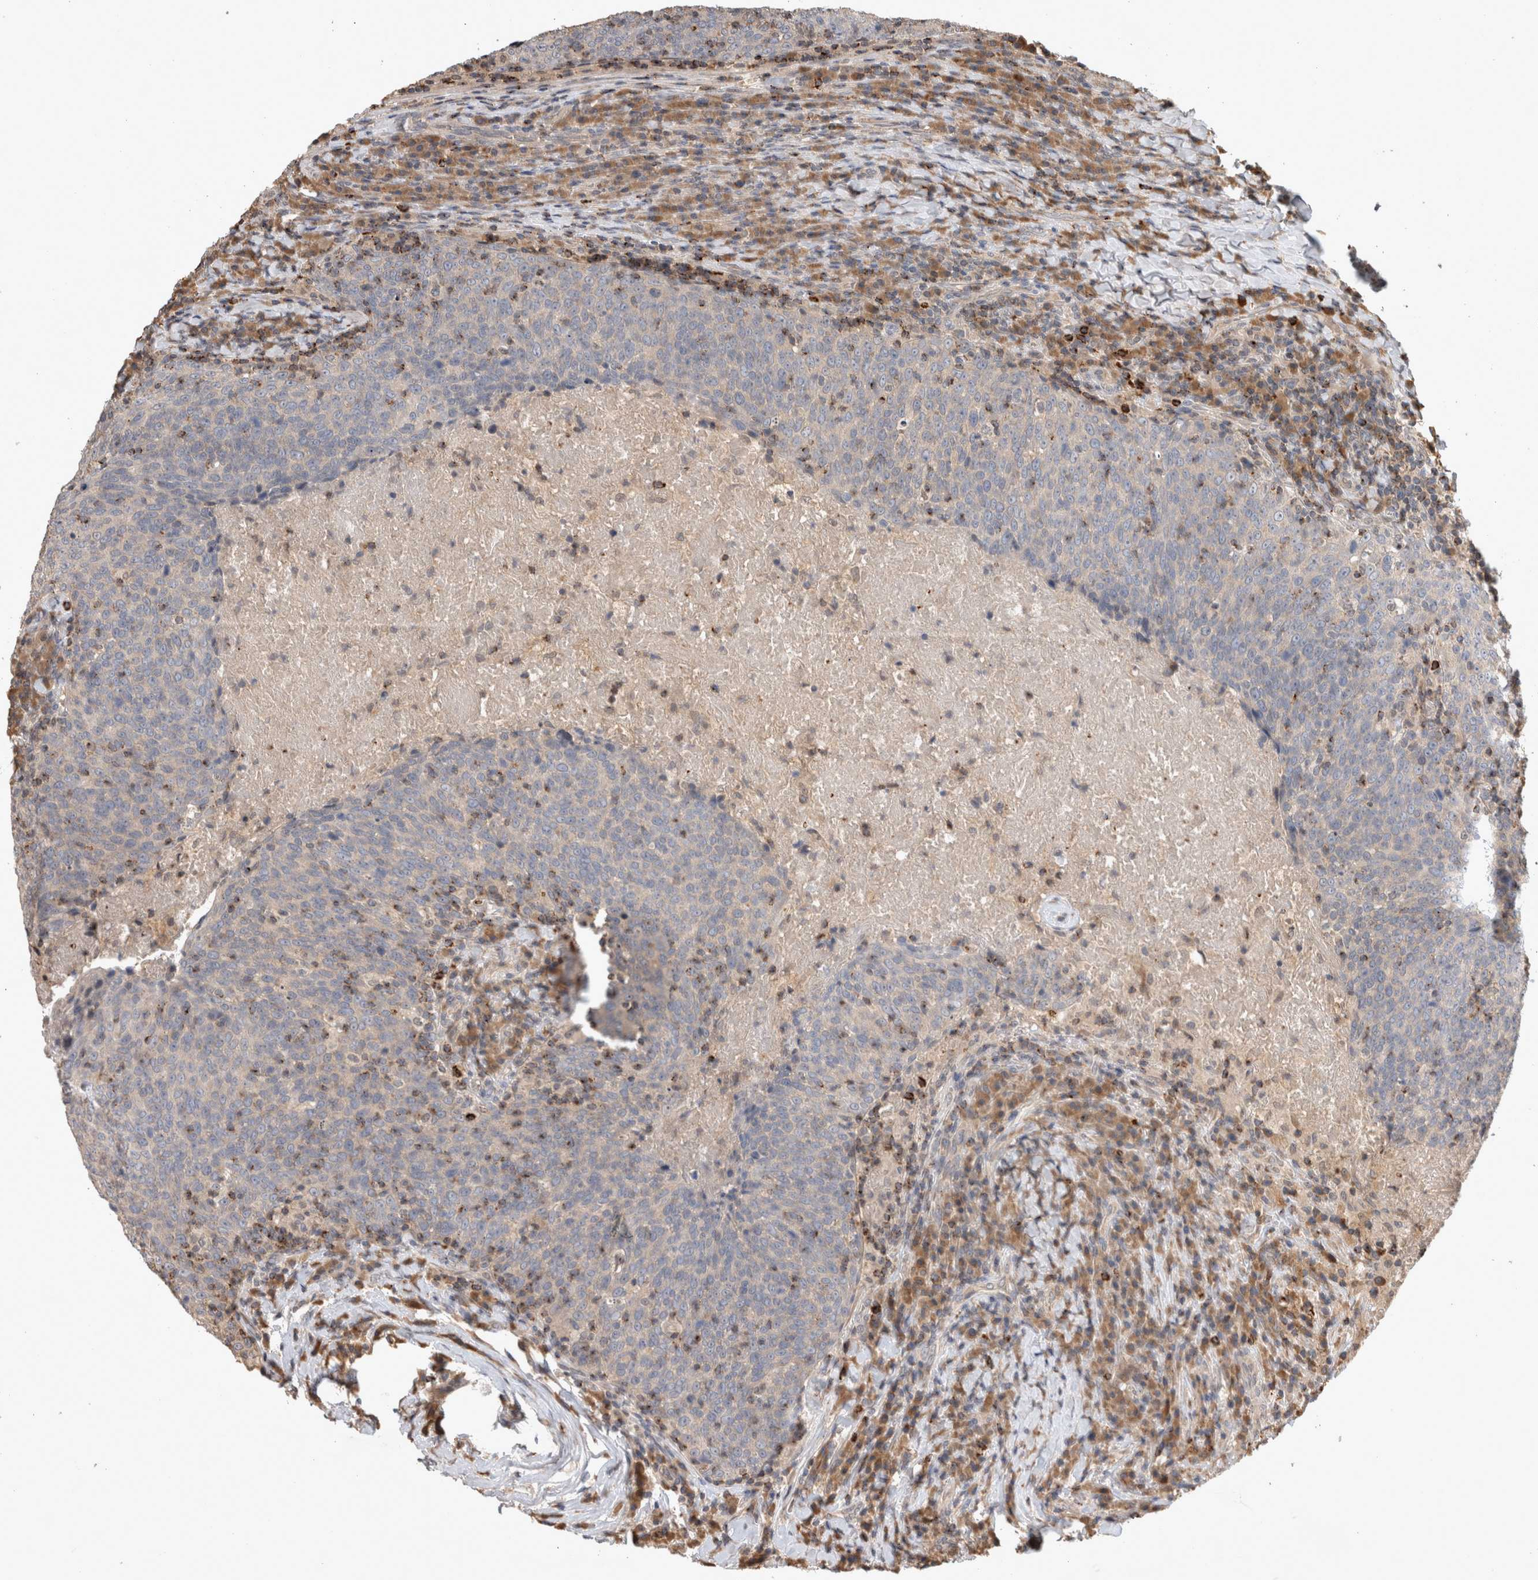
{"staining": {"intensity": "negative", "quantity": "none", "location": "none"}, "tissue": "head and neck cancer", "cell_type": "Tumor cells", "image_type": "cancer", "snomed": [{"axis": "morphology", "description": "Squamous cell carcinoma, NOS"}, {"axis": "morphology", "description": "Squamous cell carcinoma, metastatic, NOS"}, {"axis": "topography", "description": "Lymph node"}, {"axis": "topography", "description": "Head-Neck"}], "caption": "There is no significant positivity in tumor cells of head and neck cancer (metastatic squamous cell carcinoma).", "gene": "SERAC1", "patient": {"sex": "male", "age": 62}}